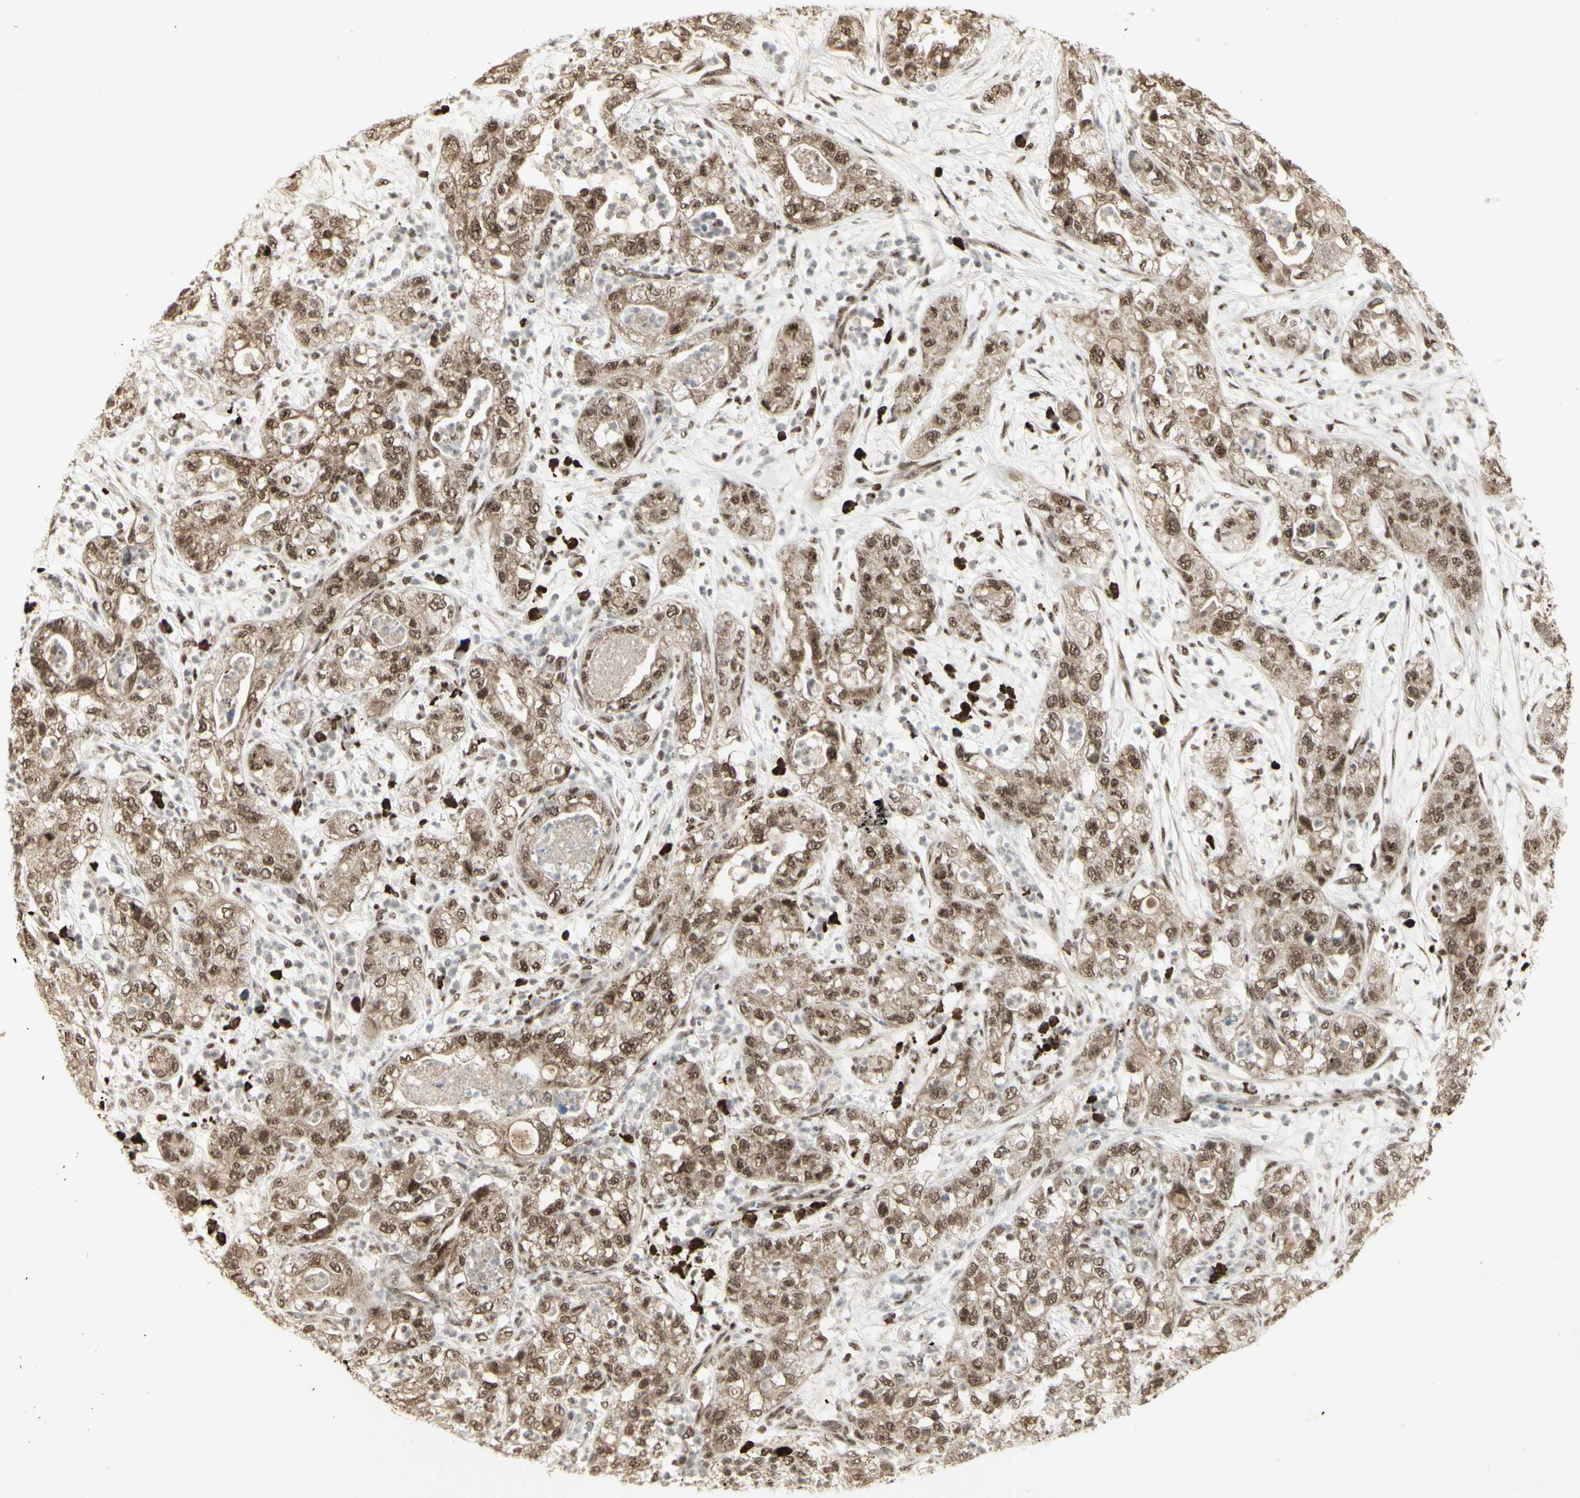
{"staining": {"intensity": "moderate", "quantity": ">75%", "location": "cytoplasmic/membranous,nuclear"}, "tissue": "pancreatic cancer", "cell_type": "Tumor cells", "image_type": "cancer", "snomed": [{"axis": "morphology", "description": "Adenocarcinoma, NOS"}, {"axis": "topography", "description": "Pancreas"}], "caption": "Protein positivity by immunohistochemistry (IHC) shows moderate cytoplasmic/membranous and nuclear positivity in about >75% of tumor cells in pancreatic adenocarcinoma. (DAB IHC with brightfield microscopy, high magnification).", "gene": "CCNT1", "patient": {"sex": "female", "age": 78}}